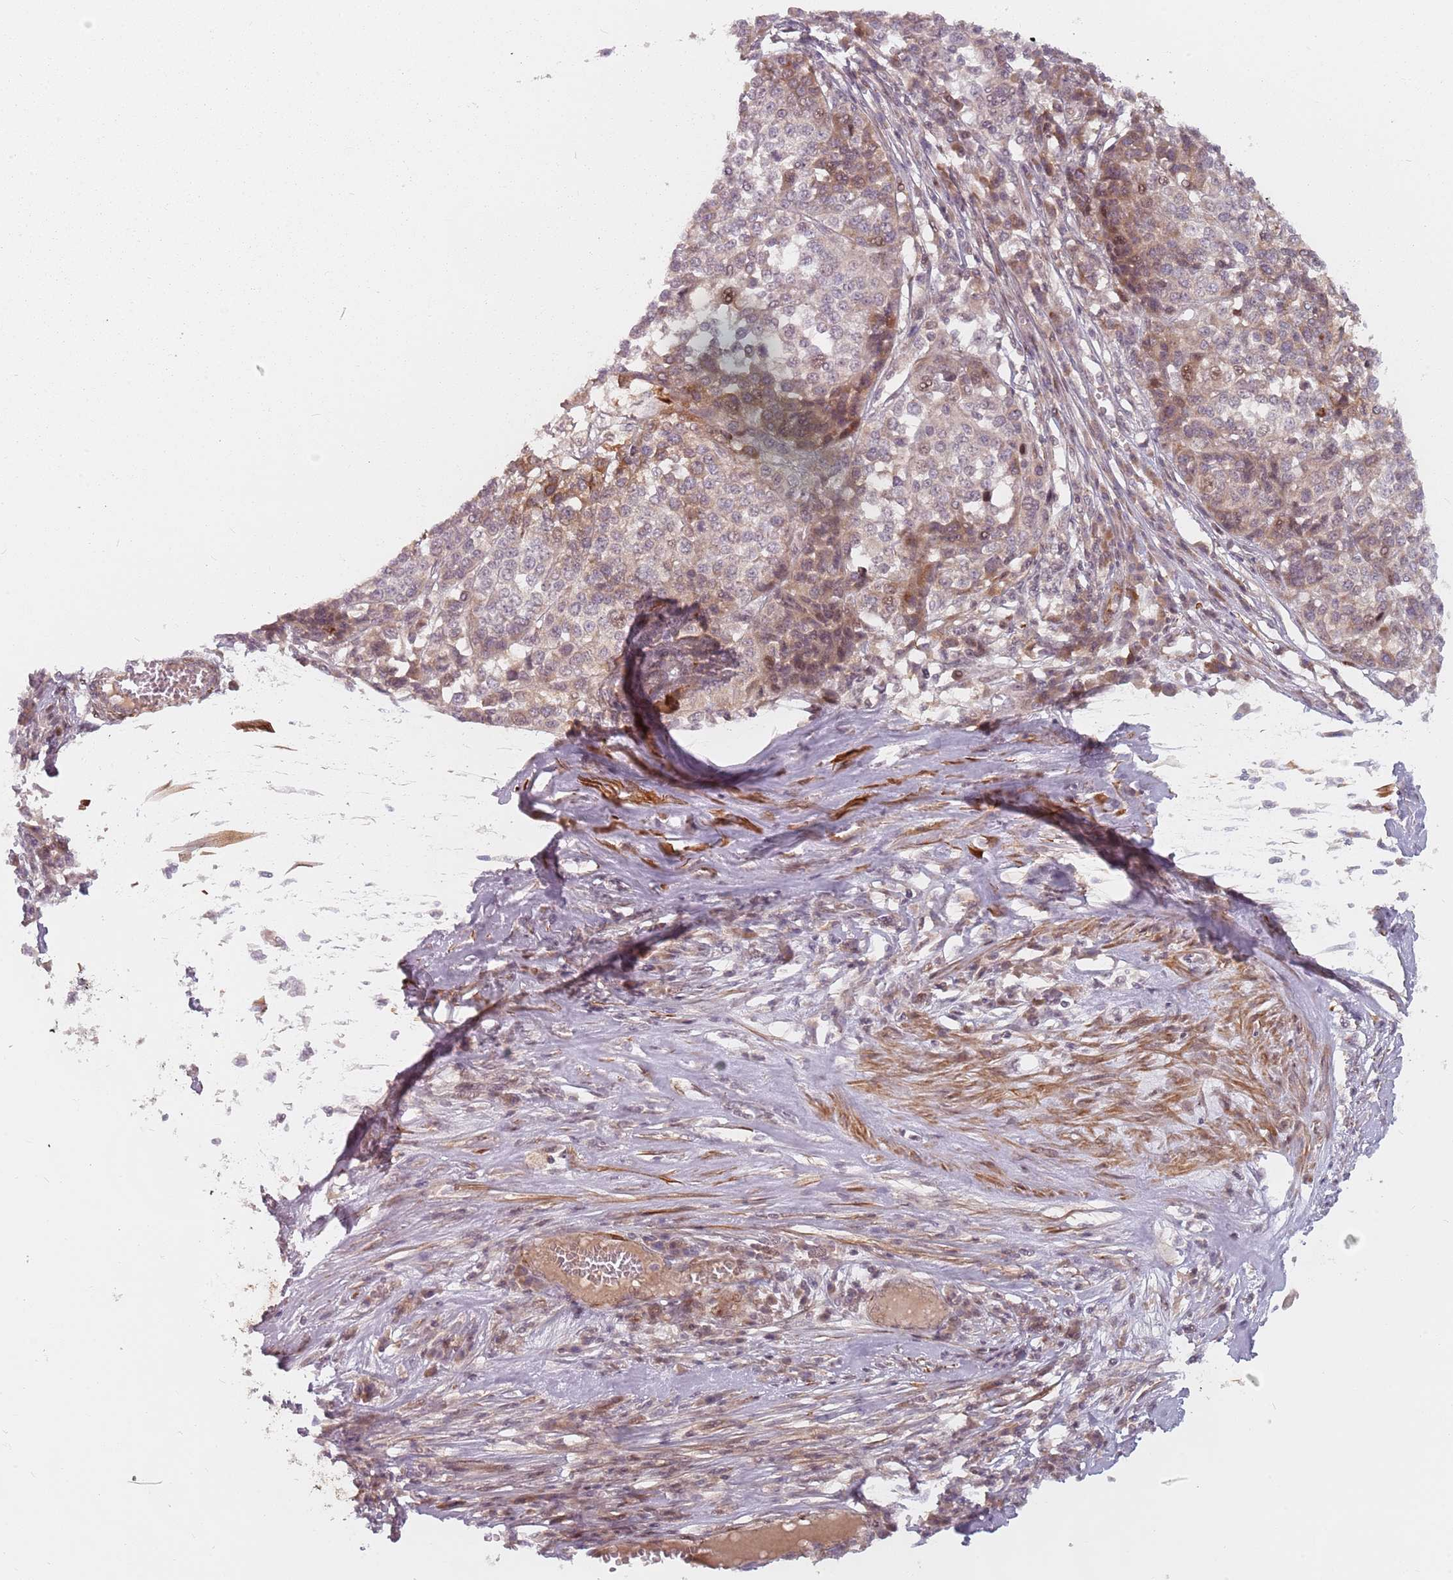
{"staining": {"intensity": "weak", "quantity": "25%-75%", "location": "cytoplasmic/membranous,nuclear"}, "tissue": "melanoma", "cell_type": "Tumor cells", "image_type": "cancer", "snomed": [{"axis": "morphology", "description": "Malignant melanoma, Metastatic site"}, {"axis": "topography", "description": "Lymph node"}], "caption": "This micrograph shows melanoma stained with IHC to label a protein in brown. The cytoplasmic/membranous and nuclear of tumor cells show weak positivity for the protein. Nuclei are counter-stained blue.", "gene": "RPS6KA2", "patient": {"sex": "male", "age": 44}}